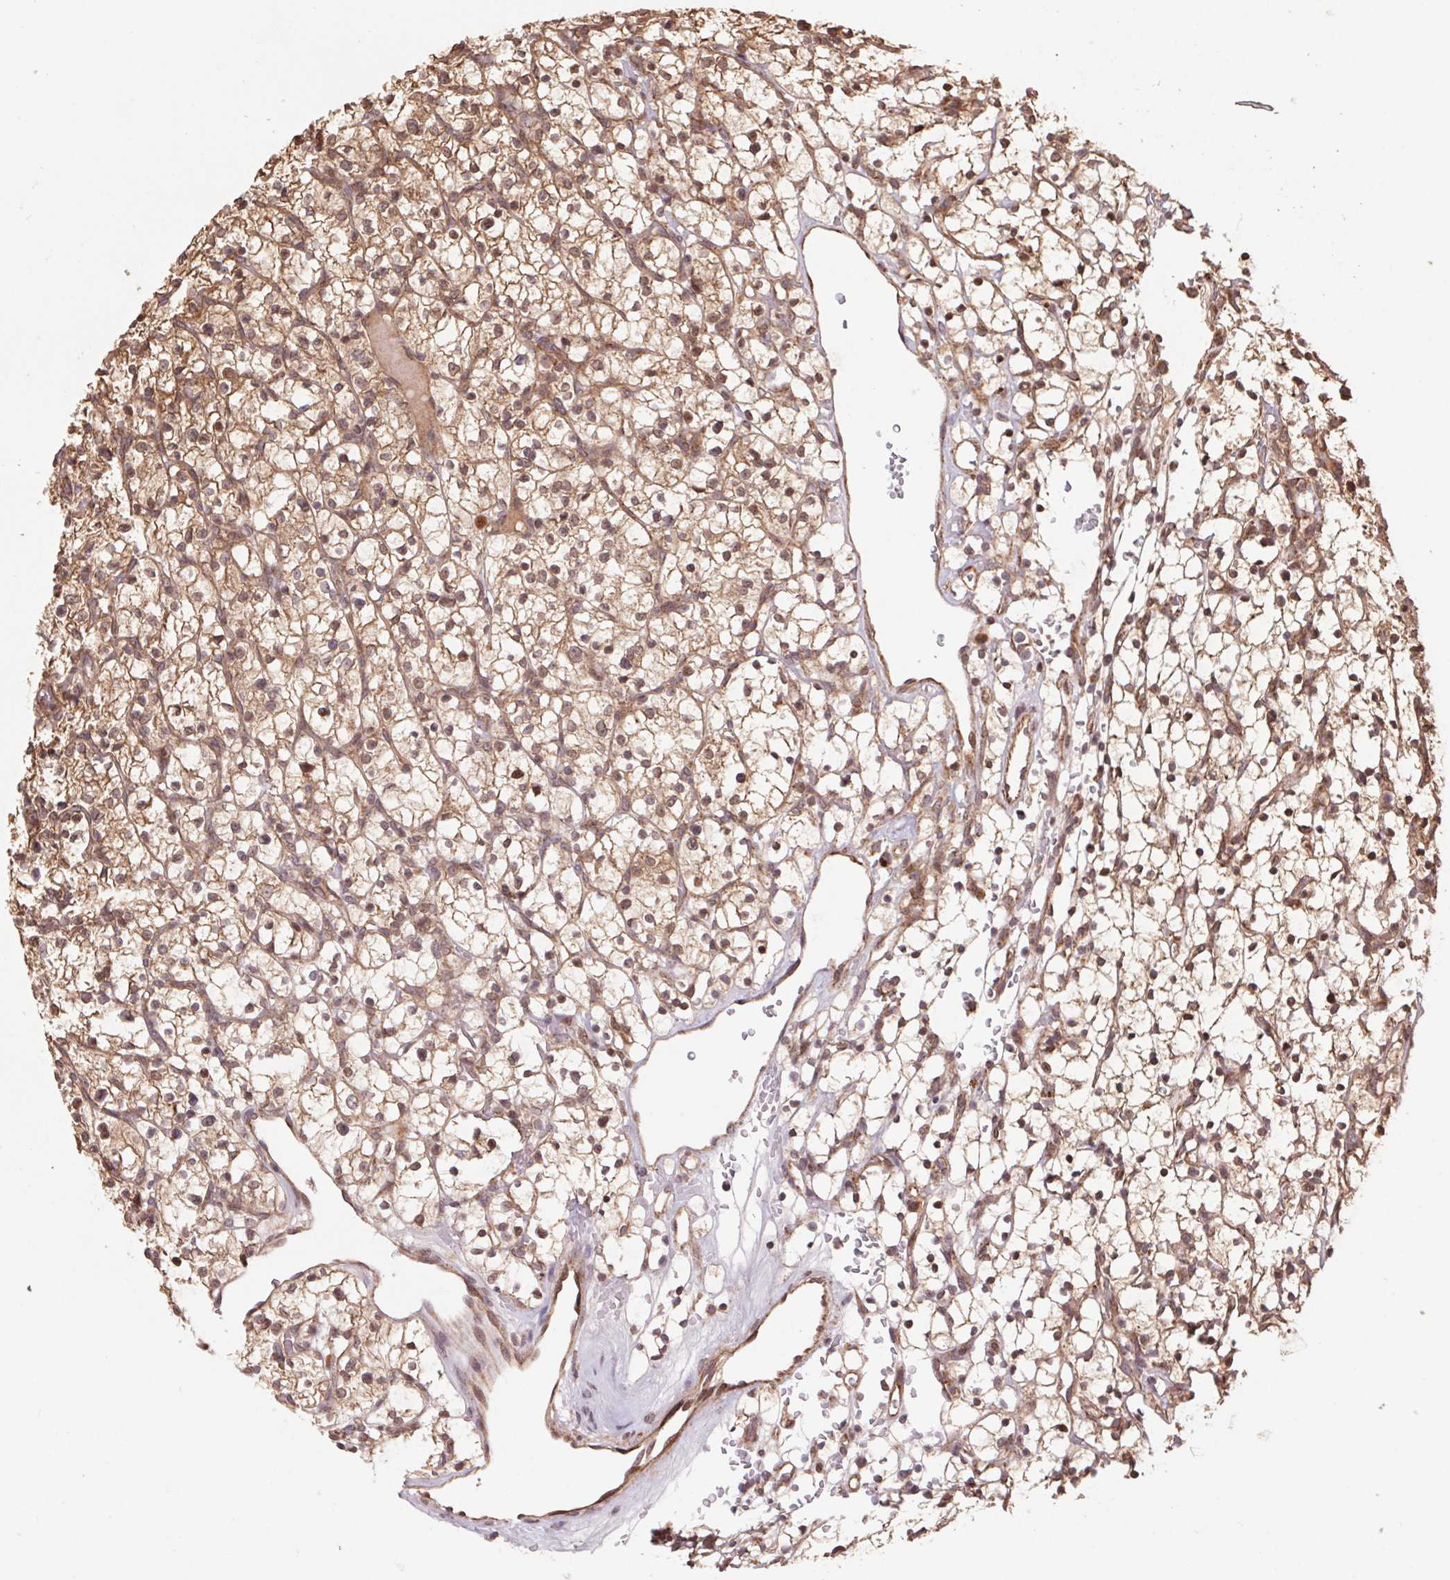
{"staining": {"intensity": "moderate", "quantity": ">75%", "location": "cytoplasmic/membranous,nuclear"}, "tissue": "renal cancer", "cell_type": "Tumor cells", "image_type": "cancer", "snomed": [{"axis": "morphology", "description": "Adenocarcinoma, NOS"}, {"axis": "topography", "description": "Kidney"}], "caption": "Immunohistochemical staining of renal cancer displays moderate cytoplasmic/membranous and nuclear protein positivity in approximately >75% of tumor cells. (Stains: DAB in brown, nuclei in blue, Microscopy: brightfield microscopy at high magnification).", "gene": "PDHA1", "patient": {"sex": "female", "age": 64}}